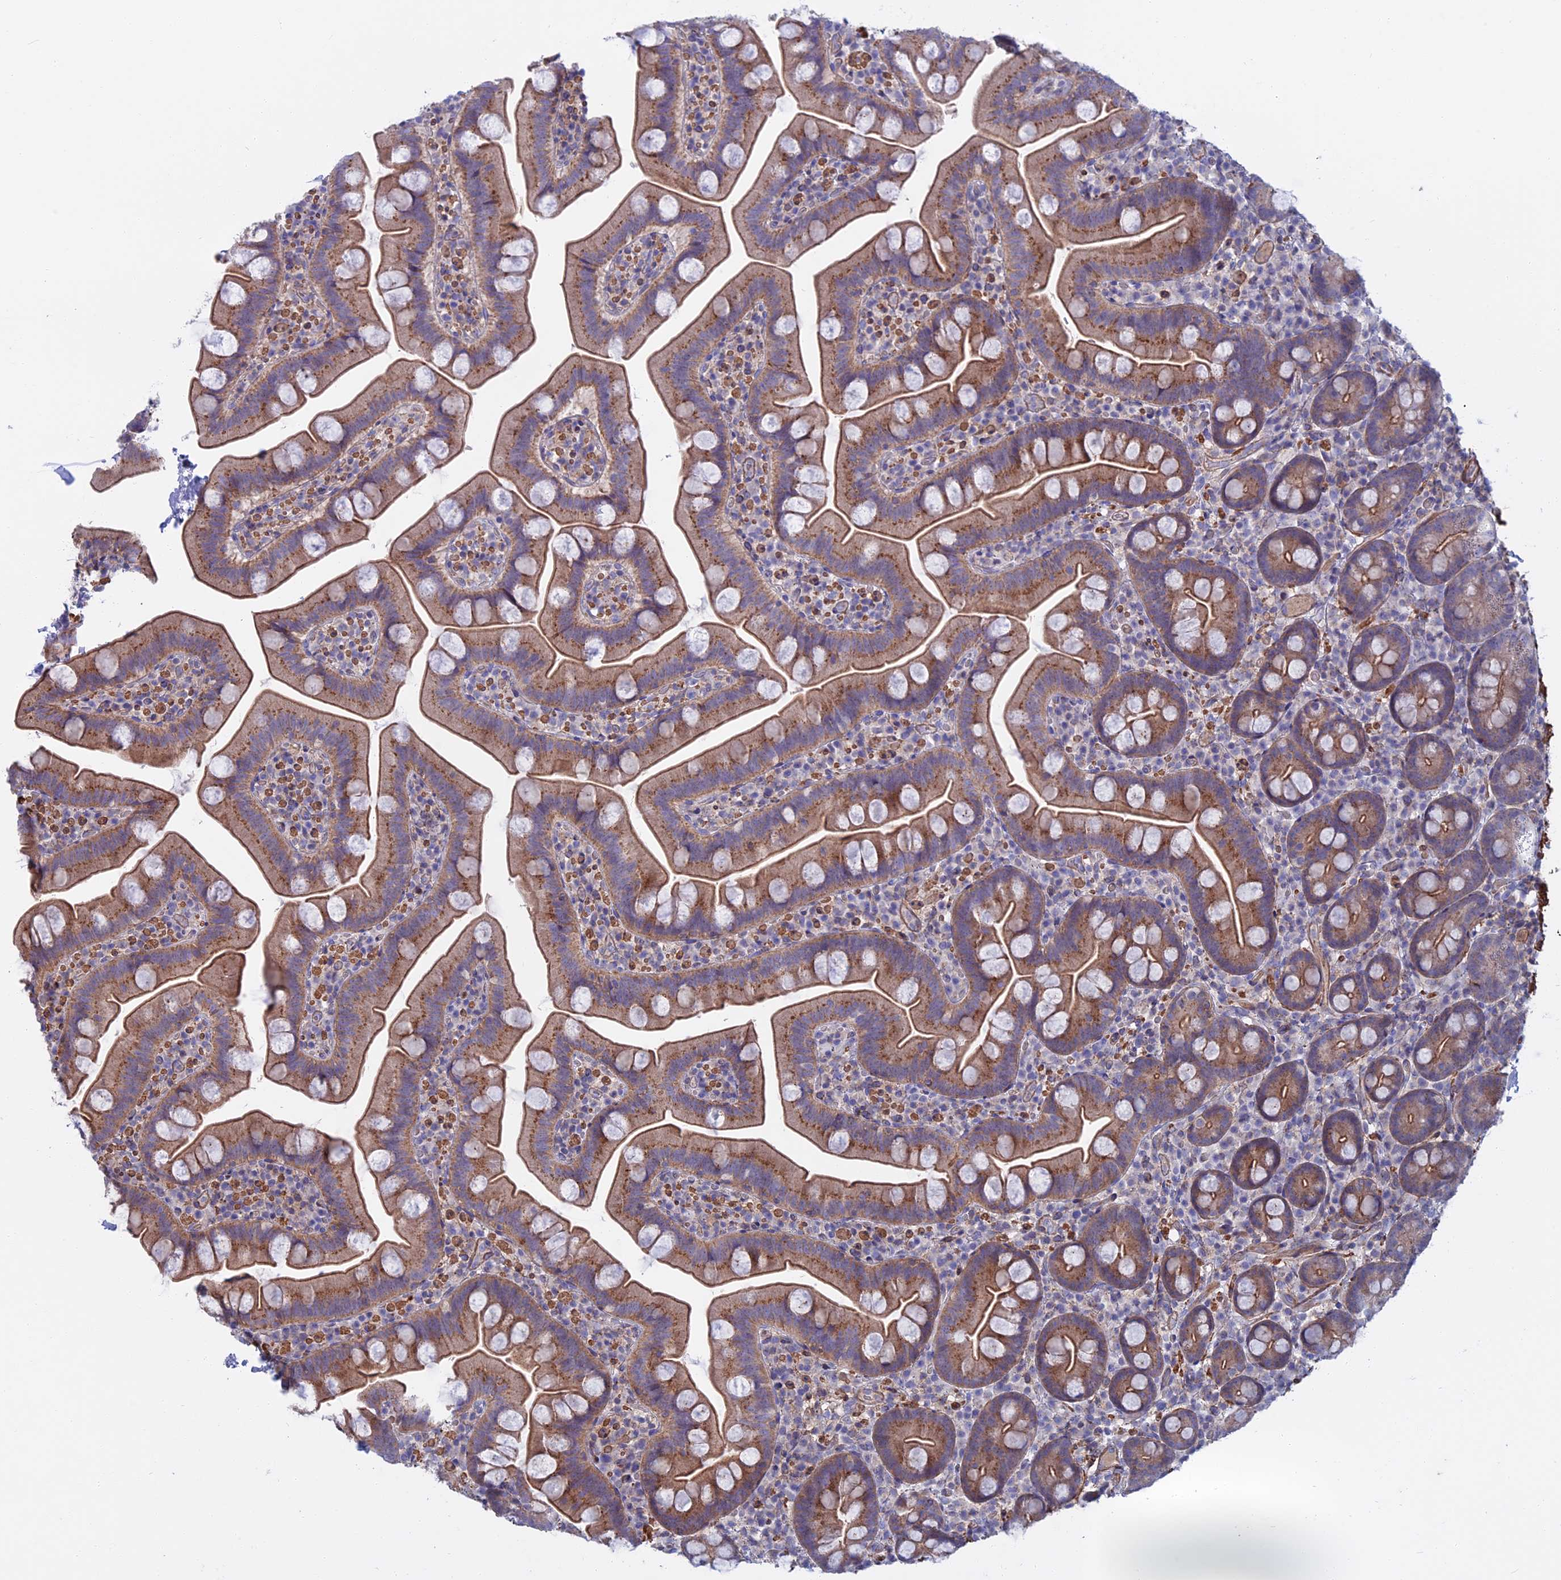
{"staining": {"intensity": "weak", "quantity": "25%-75%", "location": "cytoplasmic/membranous"}, "tissue": "small intestine", "cell_type": "Glandular cells", "image_type": "normal", "snomed": [{"axis": "morphology", "description": "Normal tissue, NOS"}, {"axis": "topography", "description": "Small intestine"}], "caption": "Small intestine was stained to show a protein in brown. There is low levels of weak cytoplasmic/membranous positivity in approximately 25%-75% of glandular cells. The staining was performed using DAB (3,3'-diaminobenzidine), with brown indicating positive protein expression. Nuclei are stained blue with hematoxylin.", "gene": "LYPD5", "patient": {"sex": "female", "age": 68}}